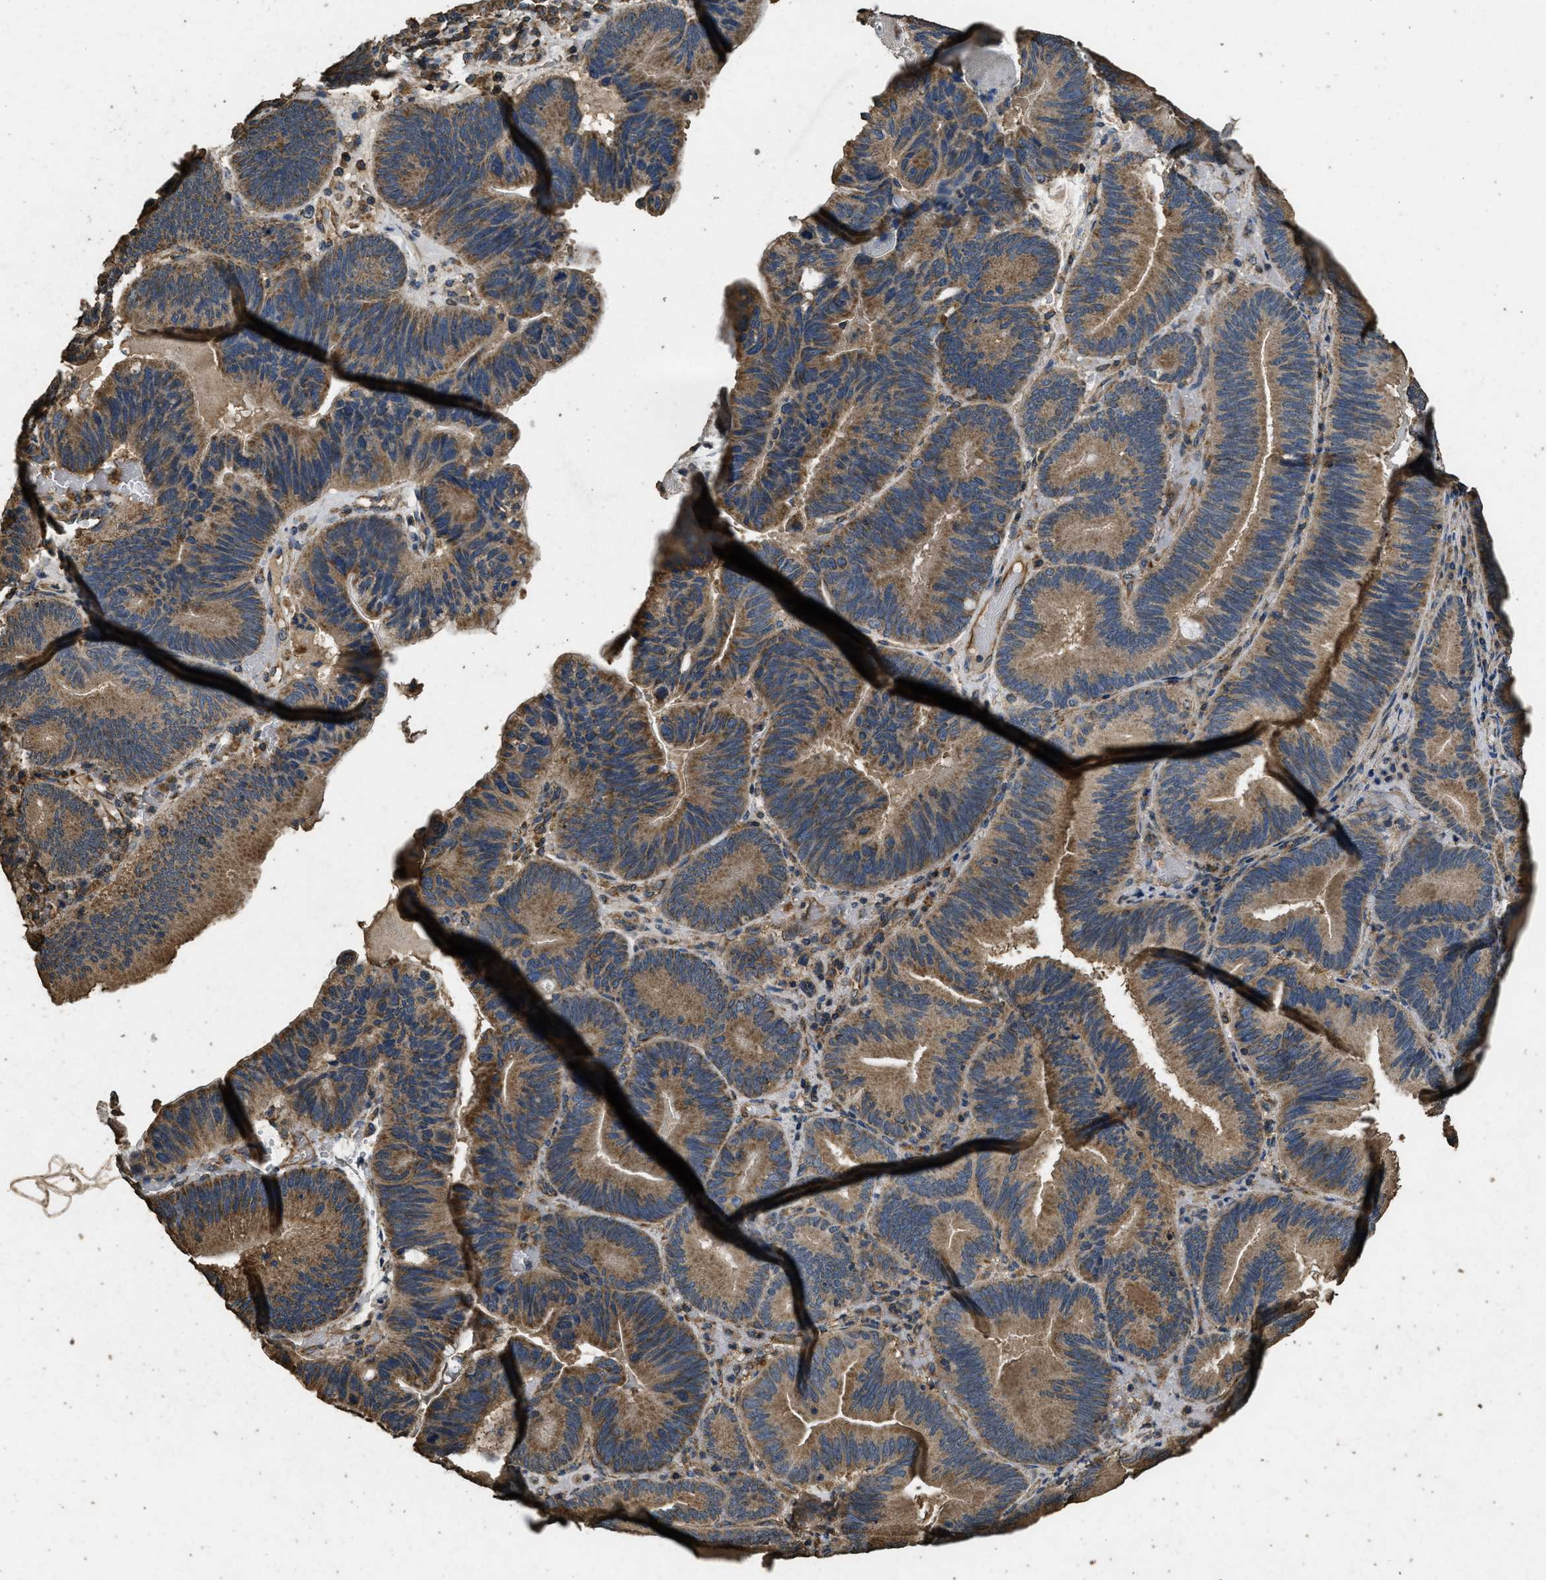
{"staining": {"intensity": "moderate", "quantity": ">75%", "location": "cytoplasmic/membranous"}, "tissue": "pancreatic cancer", "cell_type": "Tumor cells", "image_type": "cancer", "snomed": [{"axis": "morphology", "description": "Adenocarcinoma, NOS"}, {"axis": "topography", "description": "Pancreas"}], "caption": "Approximately >75% of tumor cells in pancreatic cancer reveal moderate cytoplasmic/membranous protein positivity as visualized by brown immunohistochemical staining.", "gene": "CYRIA", "patient": {"sex": "male", "age": 82}}